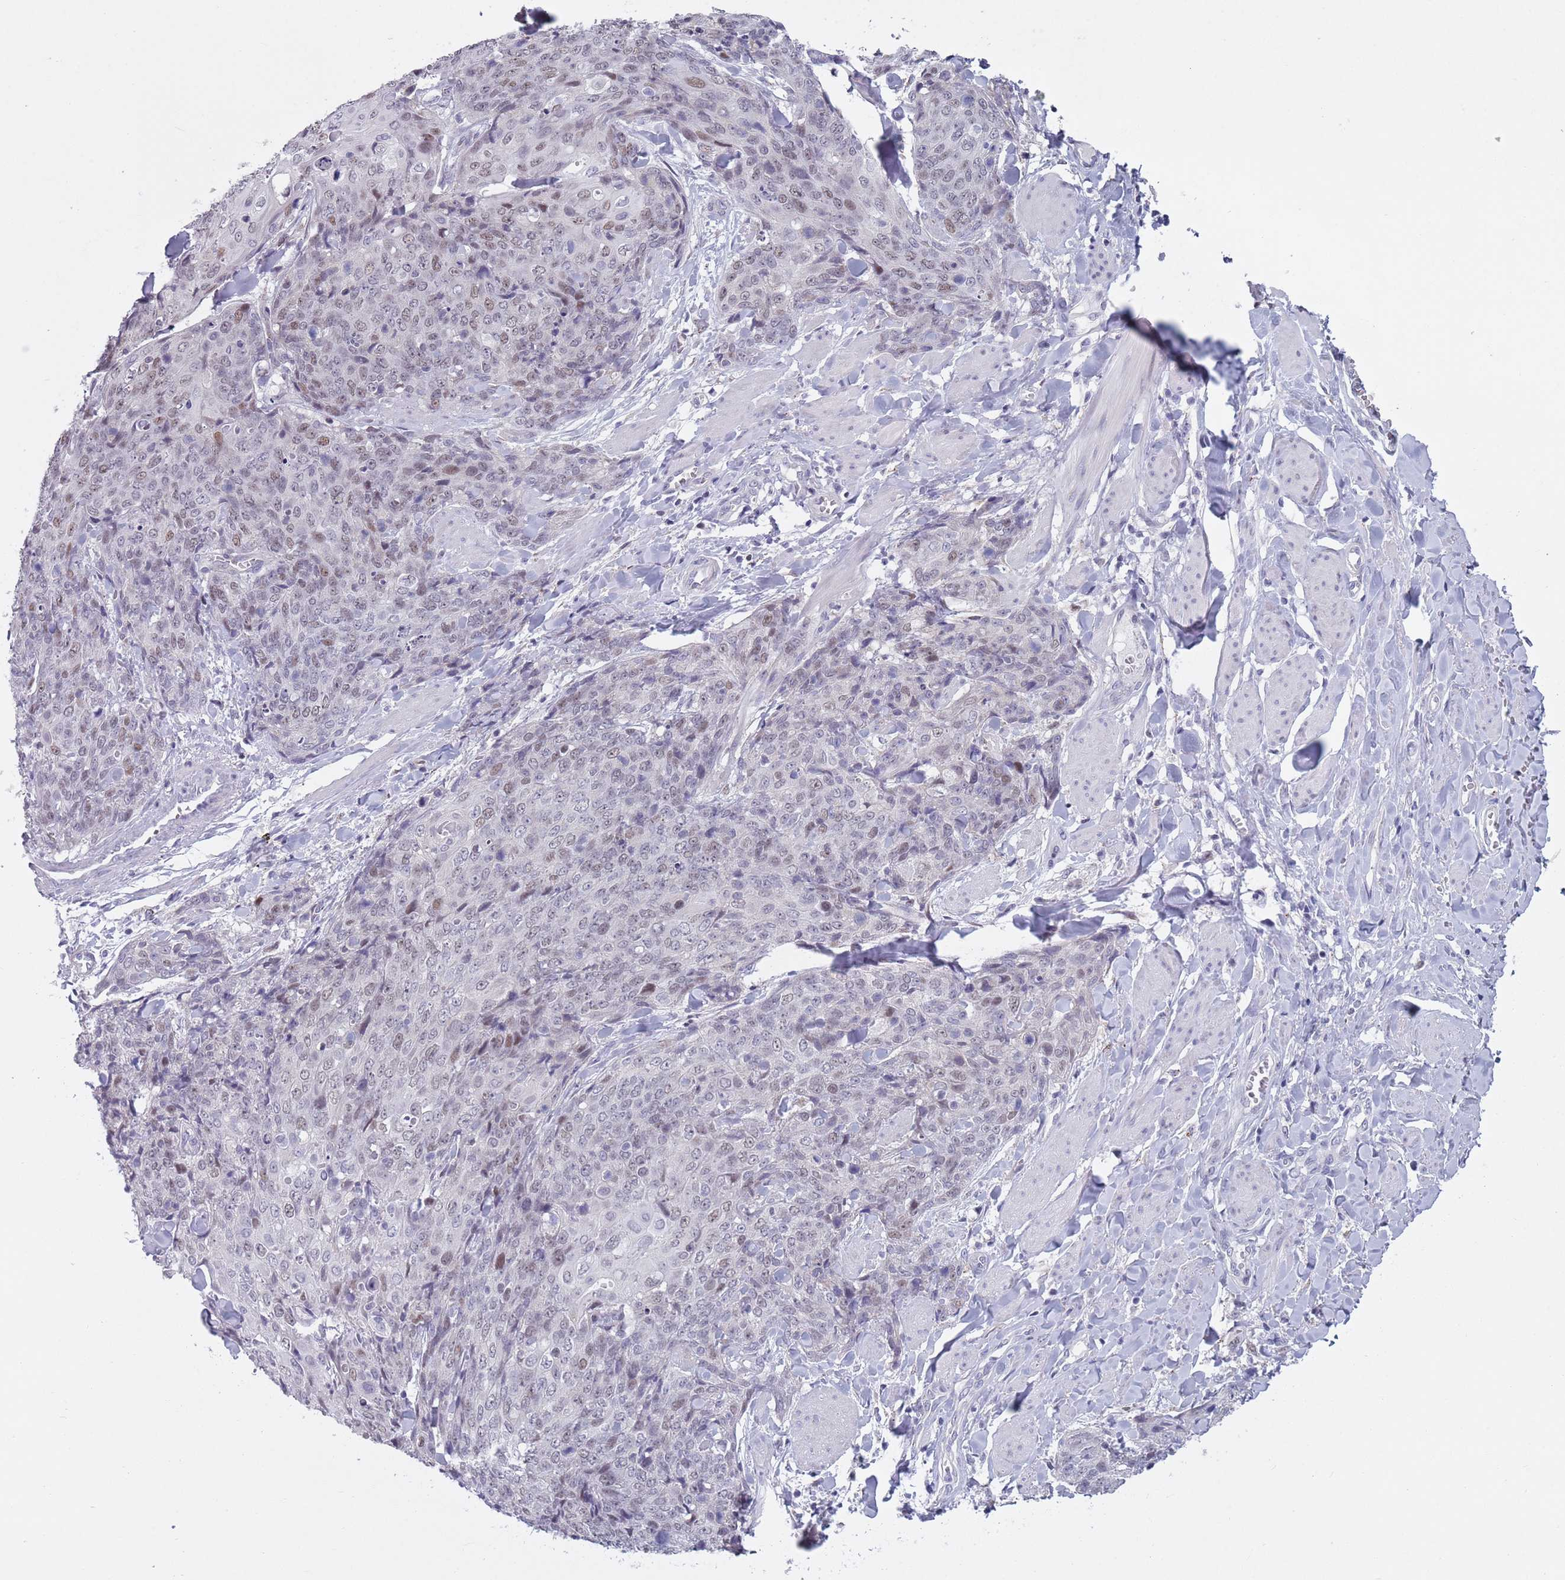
{"staining": {"intensity": "weak", "quantity": "<25%", "location": "cytoplasmic/membranous,nuclear"}, "tissue": "skin cancer", "cell_type": "Tumor cells", "image_type": "cancer", "snomed": [{"axis": "morphology", "description": "Squamous cell carcinoma, NOS"}, {"axis": "topography", "description": "Skin"}, {"axis": "topography", "description": "Vulva"}], "caption": "Tumor cells are negative for brown protein staining in skin cancer.", "gene": "ZKSCAN2", "patient": {"sex": "female", "age": 85}}